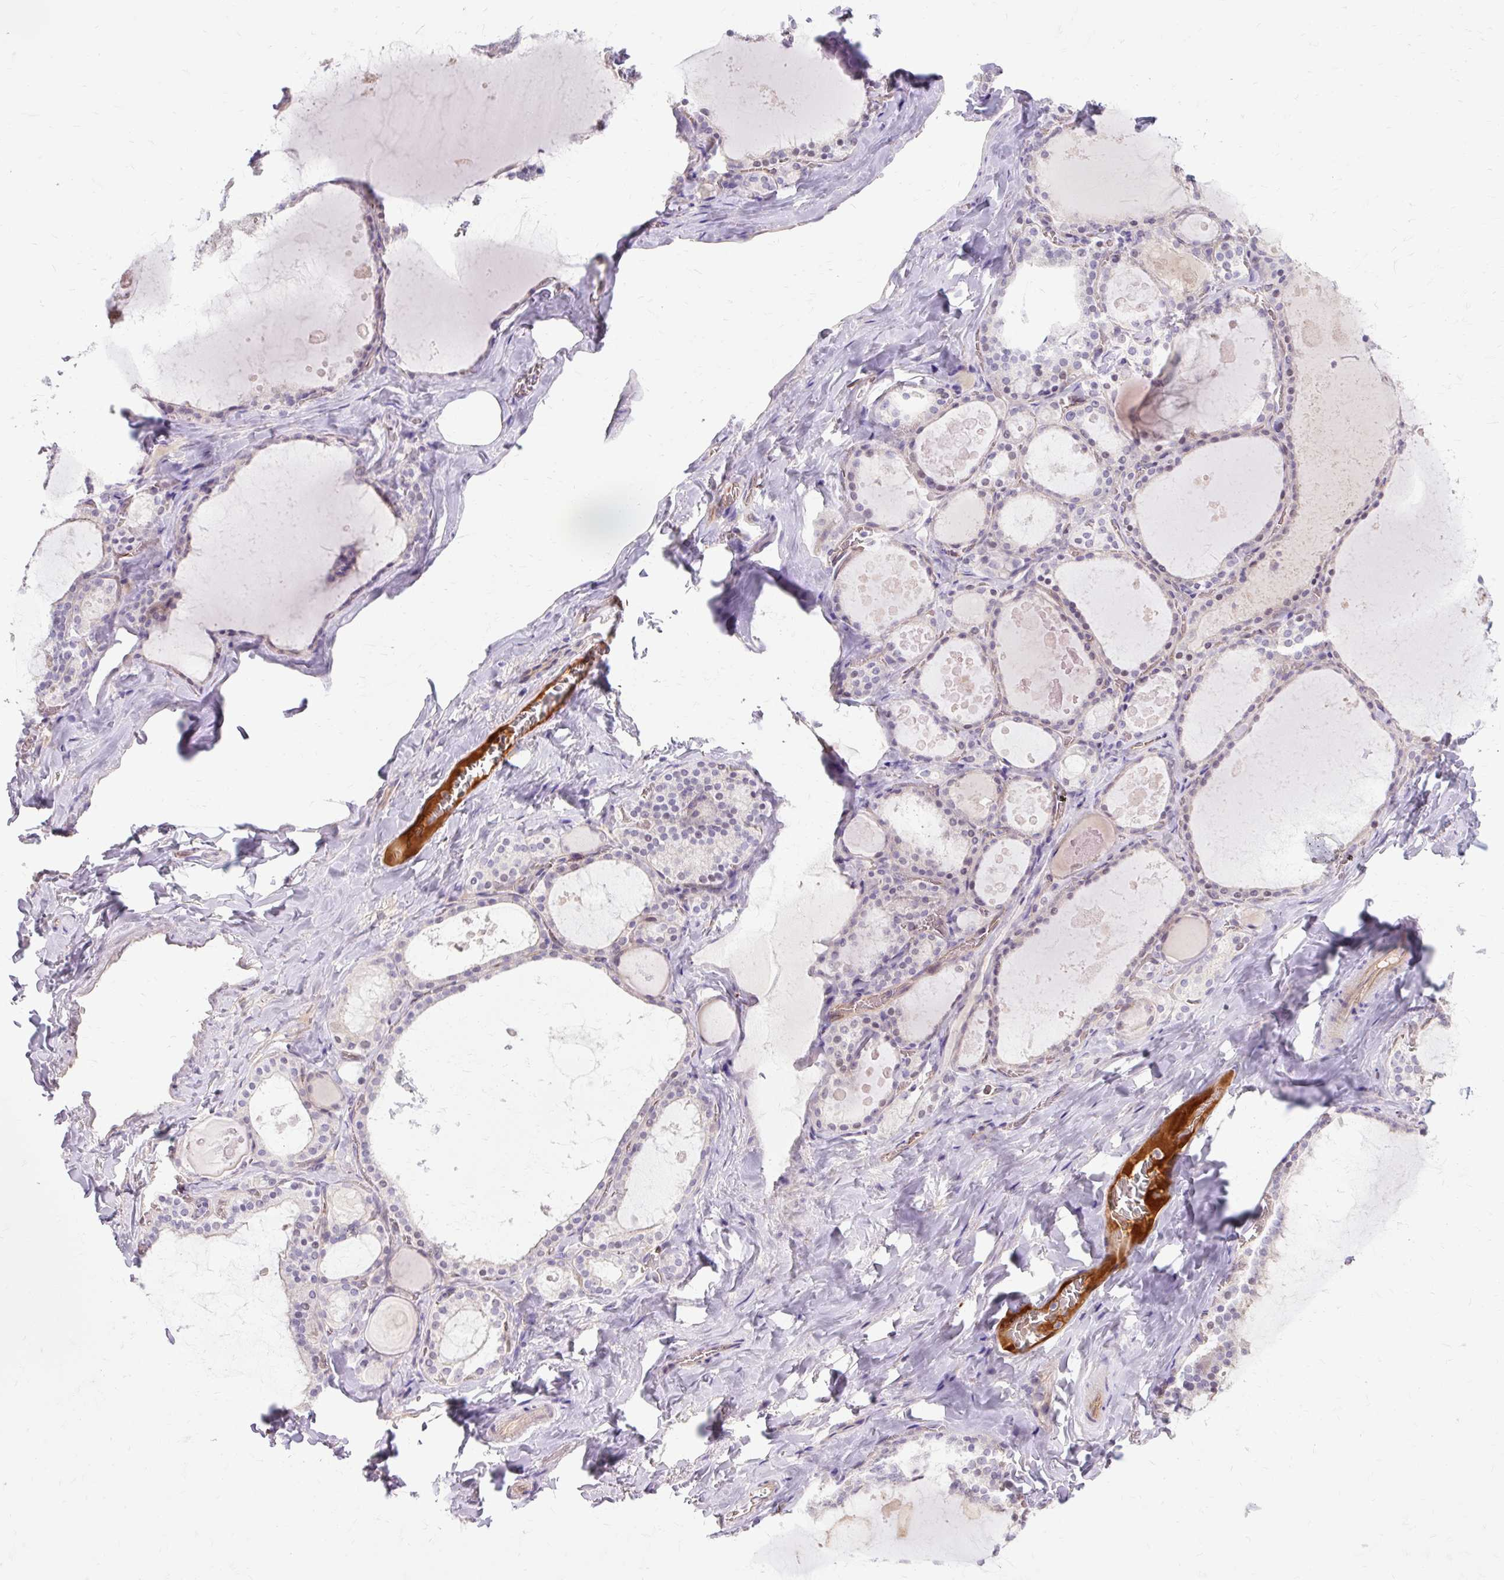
{"staining": {"intensity": "negative", "quantity": "none", "location": "none"}, "tissue": "thyroid gland", "cell_type": "Glandular cells", "image_type": "normal", "snomed": [{"axis": "morphology", "description": "Normal tissue, NOS"}, {"axis": "topography", "description": "Thyroid gland"}], "caption": "DAB immunohistochemical staining of normal human thyroid gland reveals no significant positivity in glandular cells.", "gene": "USHBP1", "patient": {"sex": "male", "age": 56}}